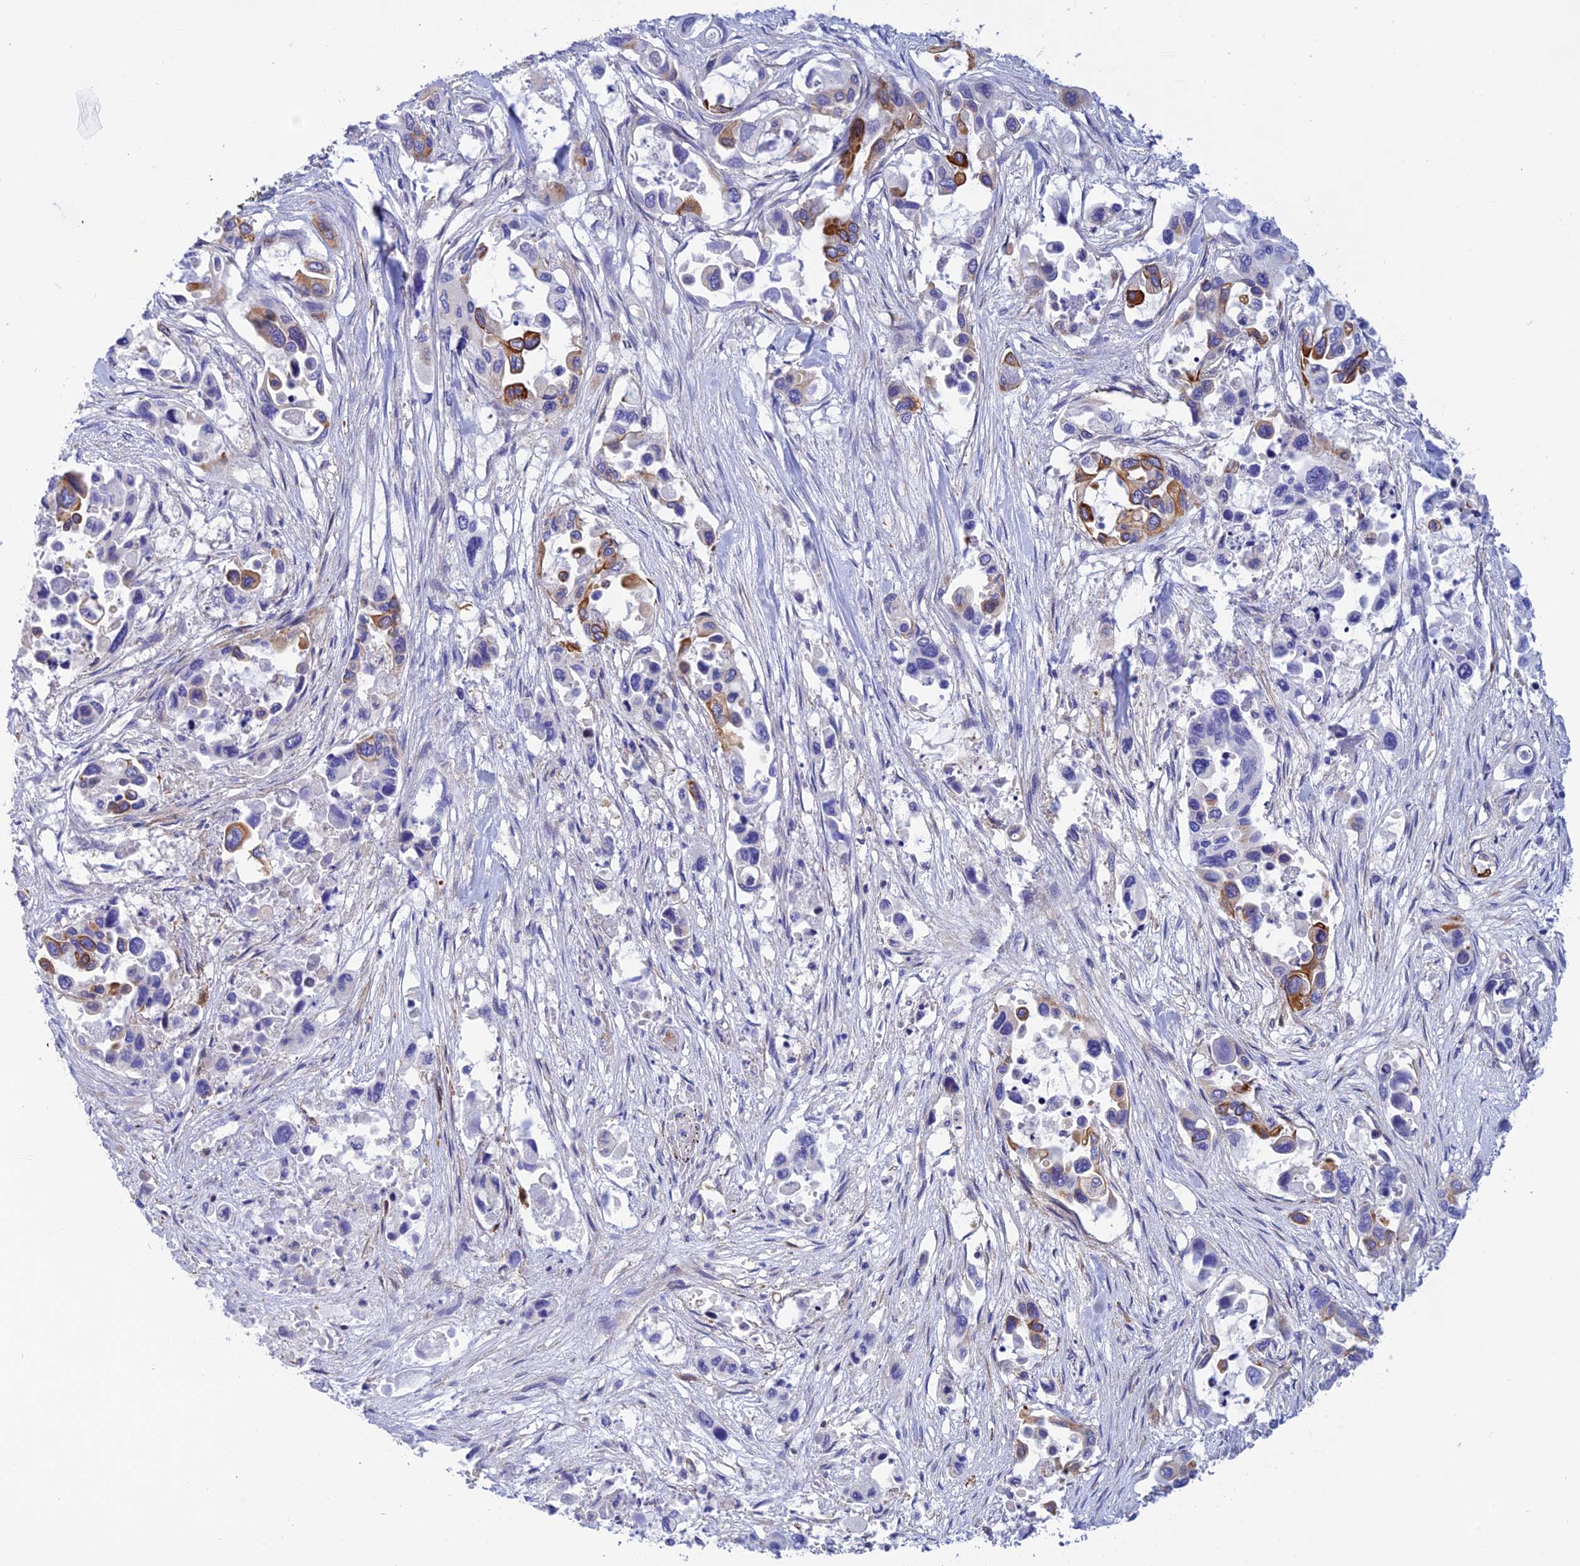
{"staining": {"intensity": "strong", "quantity": "<25%", "location": "cytoplasmic/membranous"}, "tissue": "pancreatic cancer", "cell_type": "Tumor cells", "image_type": "cancer", "snomed": [{"axis": "morphology", "description": "Adenocarcinoma, NOS"}, {"axis": "topography", "description": "Pancreas"}], "caption": "The micrograph displays a brown stain indicating the presence of a protein in the cytoplasmic/membranous of tumor cells in pancreatic cancer (adenocarcinoma).", "gene": "ZDHHC16", "patient": {"sex": "male", "age": 92}}